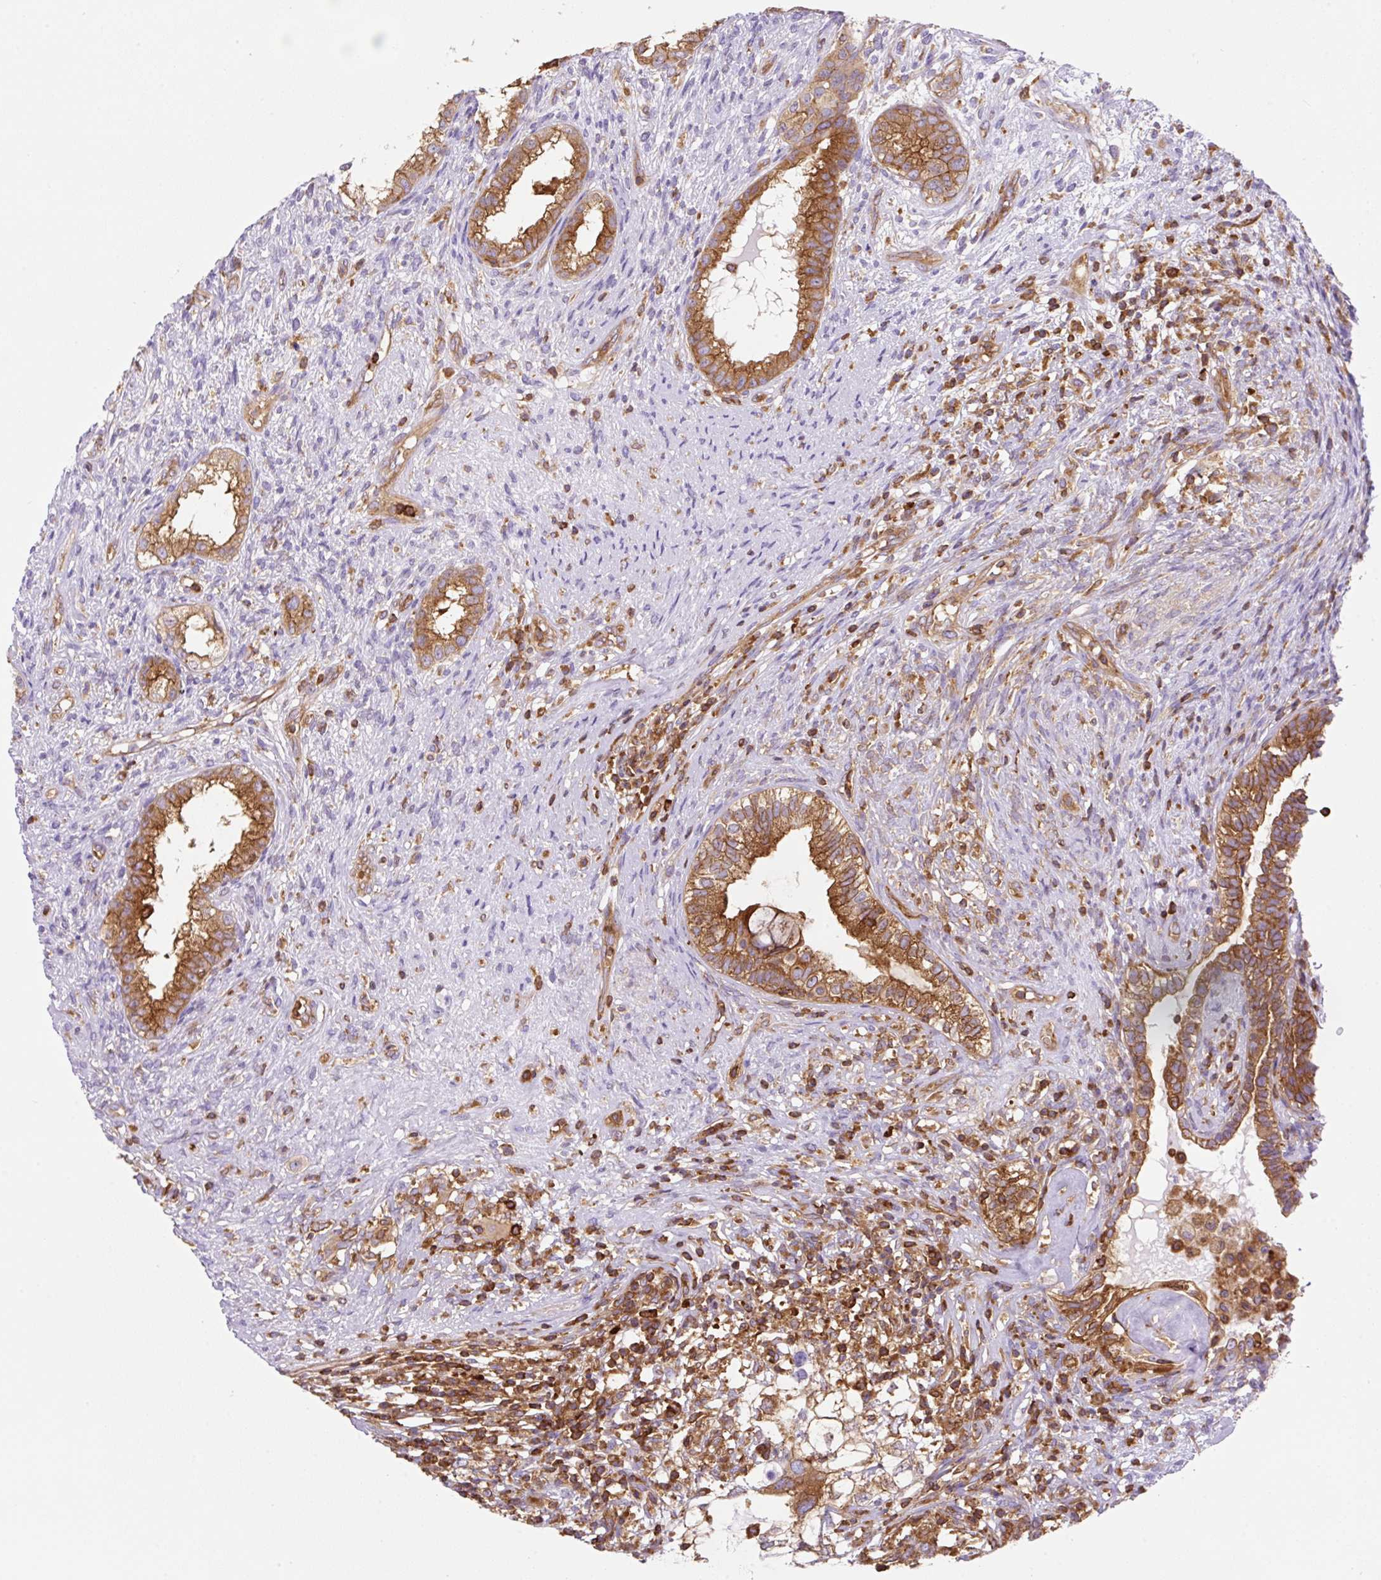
{"staining": {"intensity": "strong", "quantity": ">75%", "location": "cytoplasmic/membranous"}, "tissue": "testis cancer", "cell_type": "Tumor cells", "image_type": "cancer", "snomed": [{"axis": "morphology", "description": "Seminoma, NOS"}, {"axis": "morphology", "description": "Carcinoma, Embryonal, NOS"}, {"axis": "topography", "description": "Testis"}], "caption": "Tumor cells demonstrate high levels of strong cytoplasmic/membranous staining in about >75% of cells in human testis embryonal carcinoma.", "gene": "DNM2", "patient": {"sex": "male", "age": 41}}